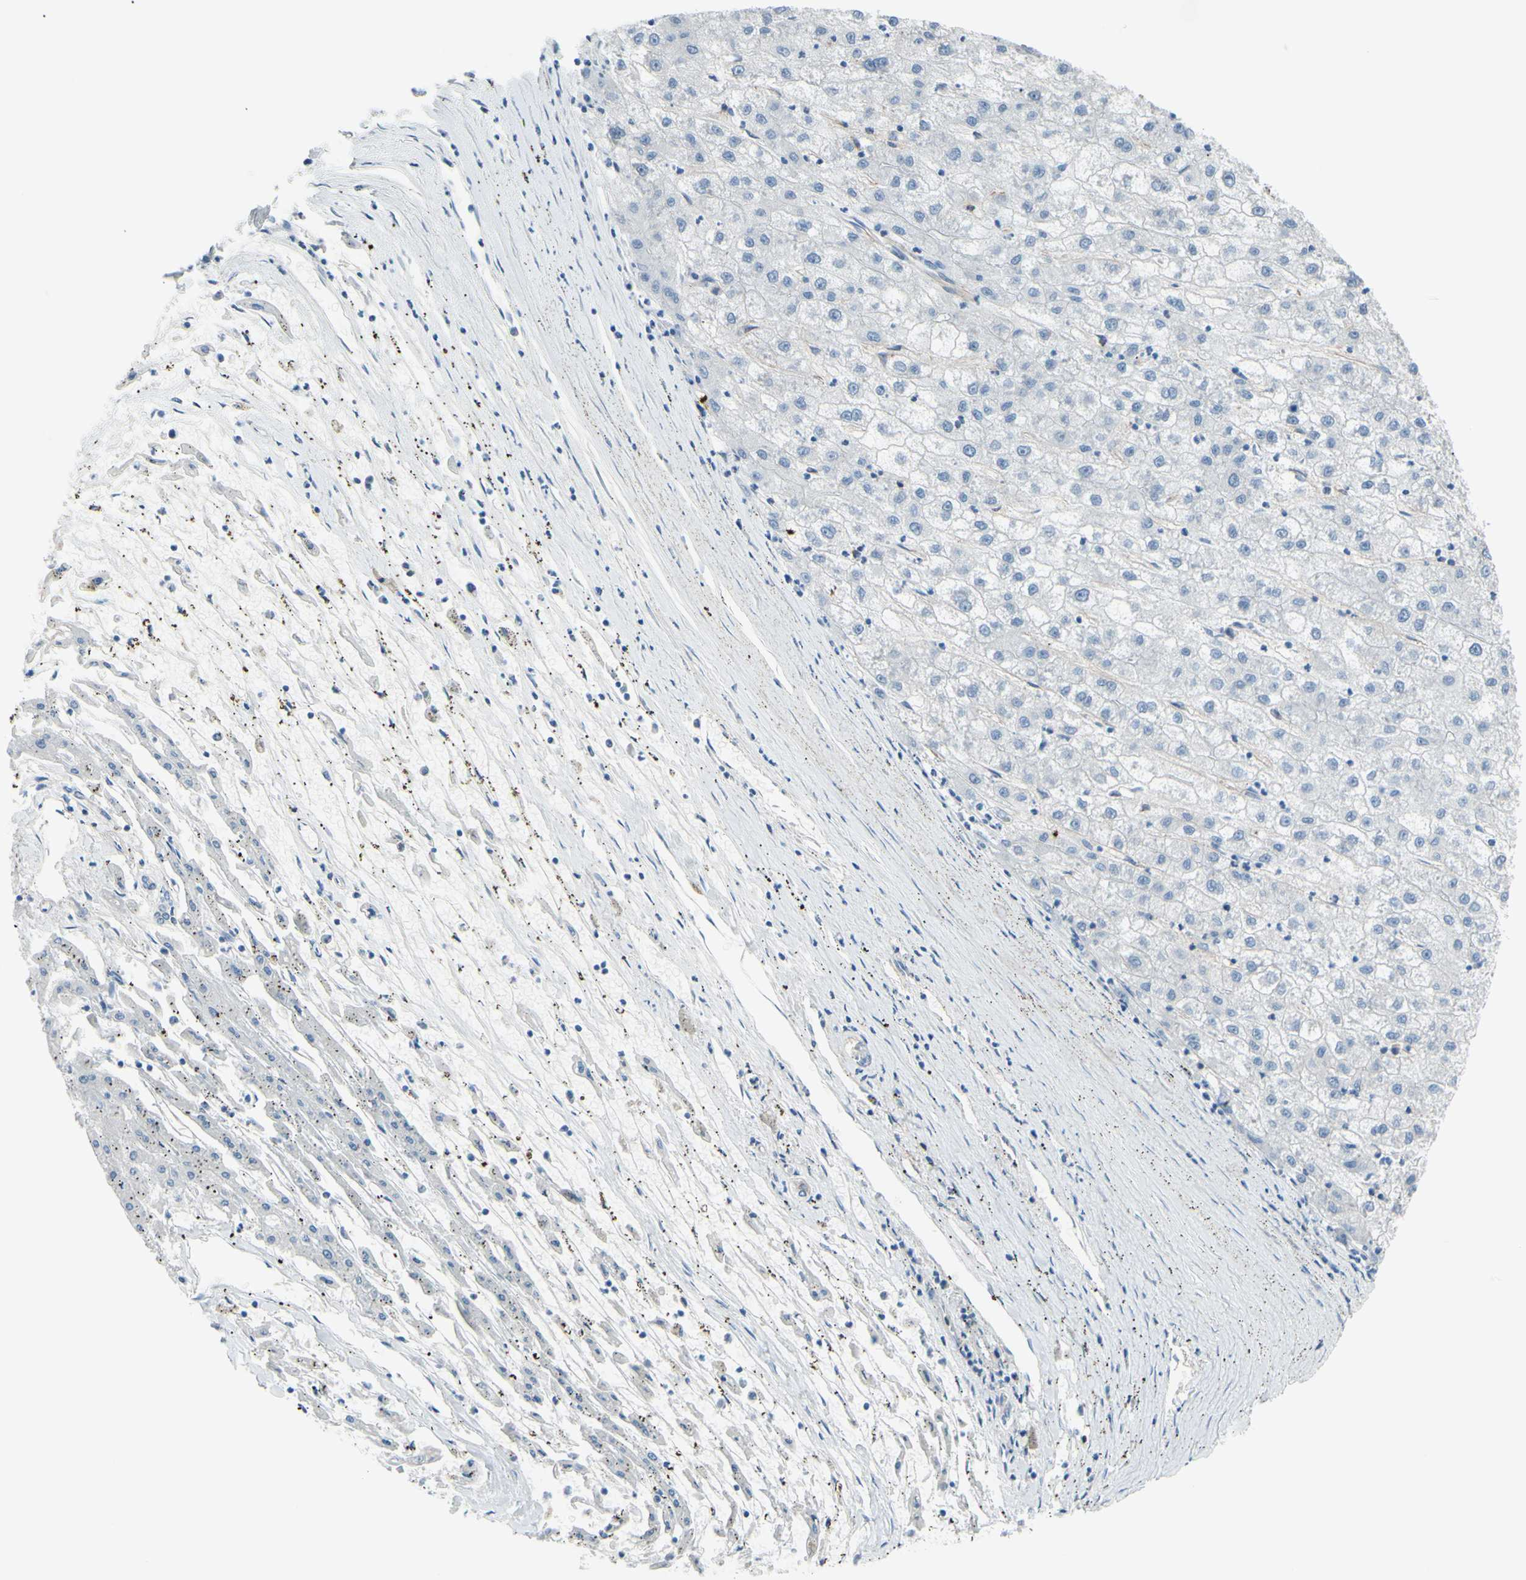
{"staining": {"intensity": "negative", "quantity": "none", "location": "none"}, "tissue": "liver cancer", "cell_type": "Tumor cells", "image_type": "cancer", "snomed": [{"axis": "morphology", "description": "Carcinoma, Hepatocellular, NOS"}, {"axis": "topography", "description": "Liver"}], "caption": "Immunohistochemical staining of human liver hepatocellular carcinoma shows no significant staining in tumor cells.", "gene": "ADD1", "patient": {"sex": "male", "age": 72}}